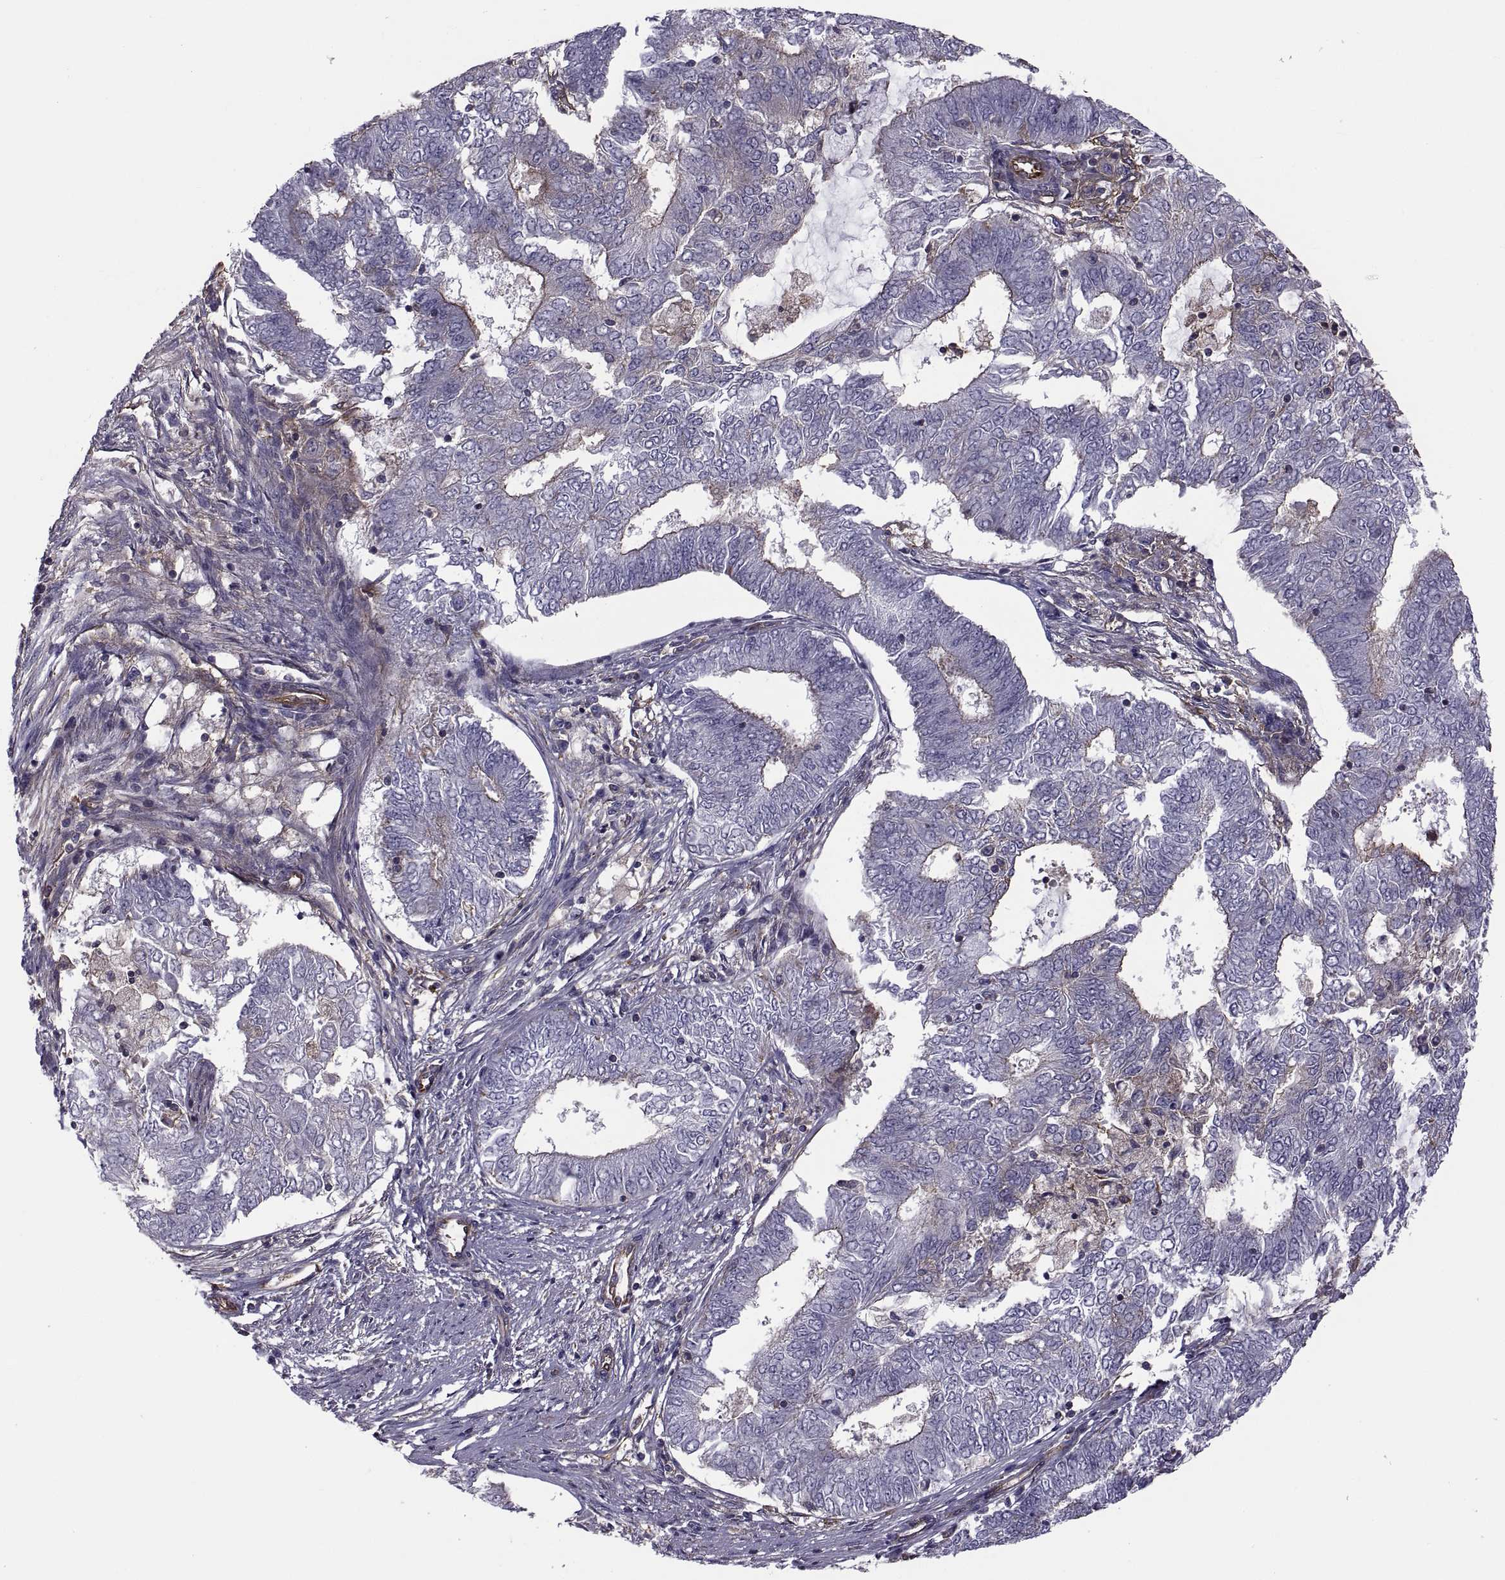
{"staining": {"intensity": "negative", "quantity": "none", "location": "none"}, "tissue": "endometrial cancer", "cell_type": "Tumor cells", "image_type": "cancer", "snomed": [{"axis": "morphology", "description": "Adenocarcinoma, NOS"}, {"axis": "topography", "description": "Endometrium"}], "caption": "The image shows no staining of tumor cells in adenocarcinoma (endometrial).", "gene": "MYH9", "patient": {"sex": "female", "age": 62}}